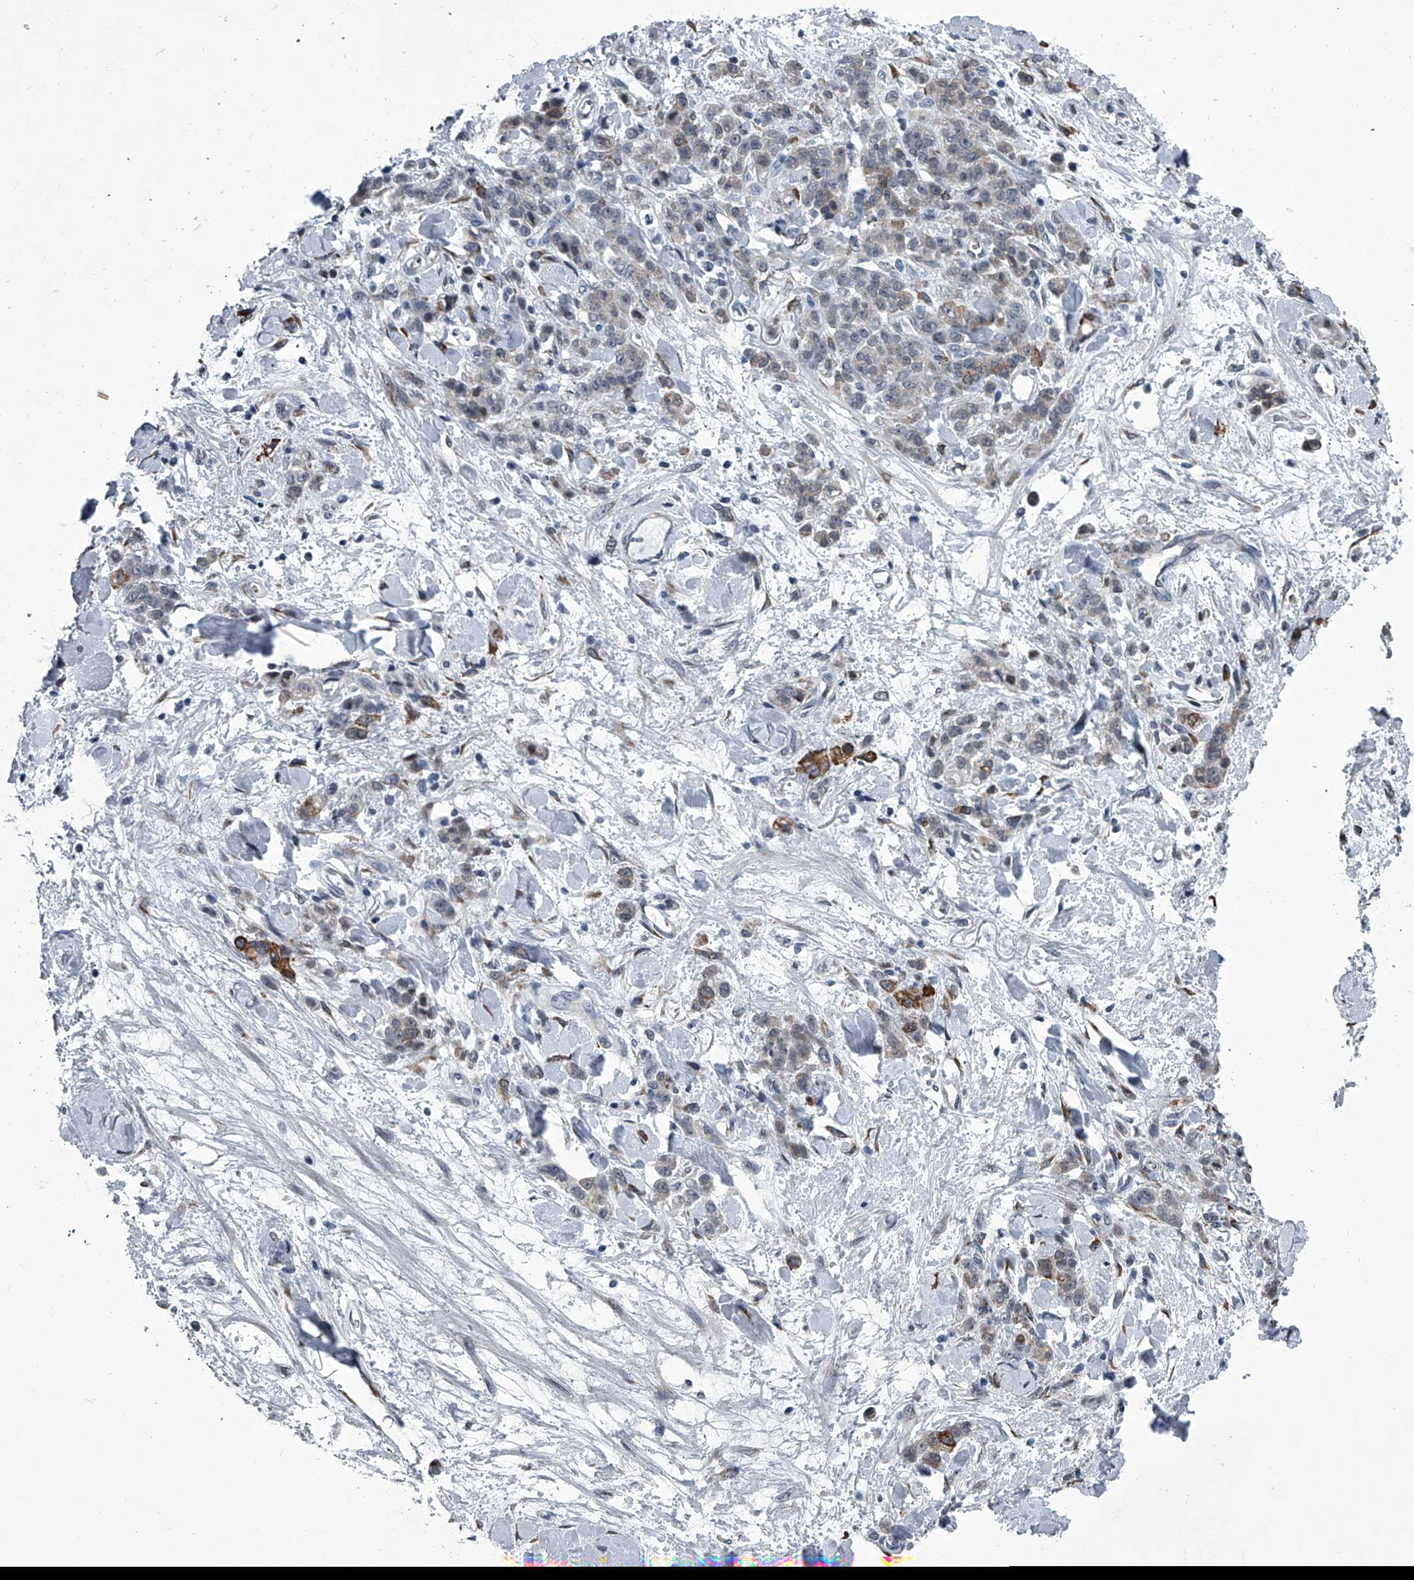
{"staining": {"intensity": "strong", "quantity": "<25%", "location": "cytoplasmic/membranous"}, "tissue": "stomach cancer", "cell_type": "Tumor cells", "image_type": "cancer", "snomed": [{"axis": "morphology", "description": "Normal tissue, NOS"}, {"axis": "morphology", "description": "Adenocarcinoma, NOS"}, {"axis": "topography", "description": "Stomach"}], "caption": "DAB immunohistochemical staining of stomach cancer displays strong cytoplasmic/membranous protein positivity in approximately <25% of tumor cells.", "gene": "PPP2R5D", "patient": {"sex": "male", "age": 82}}